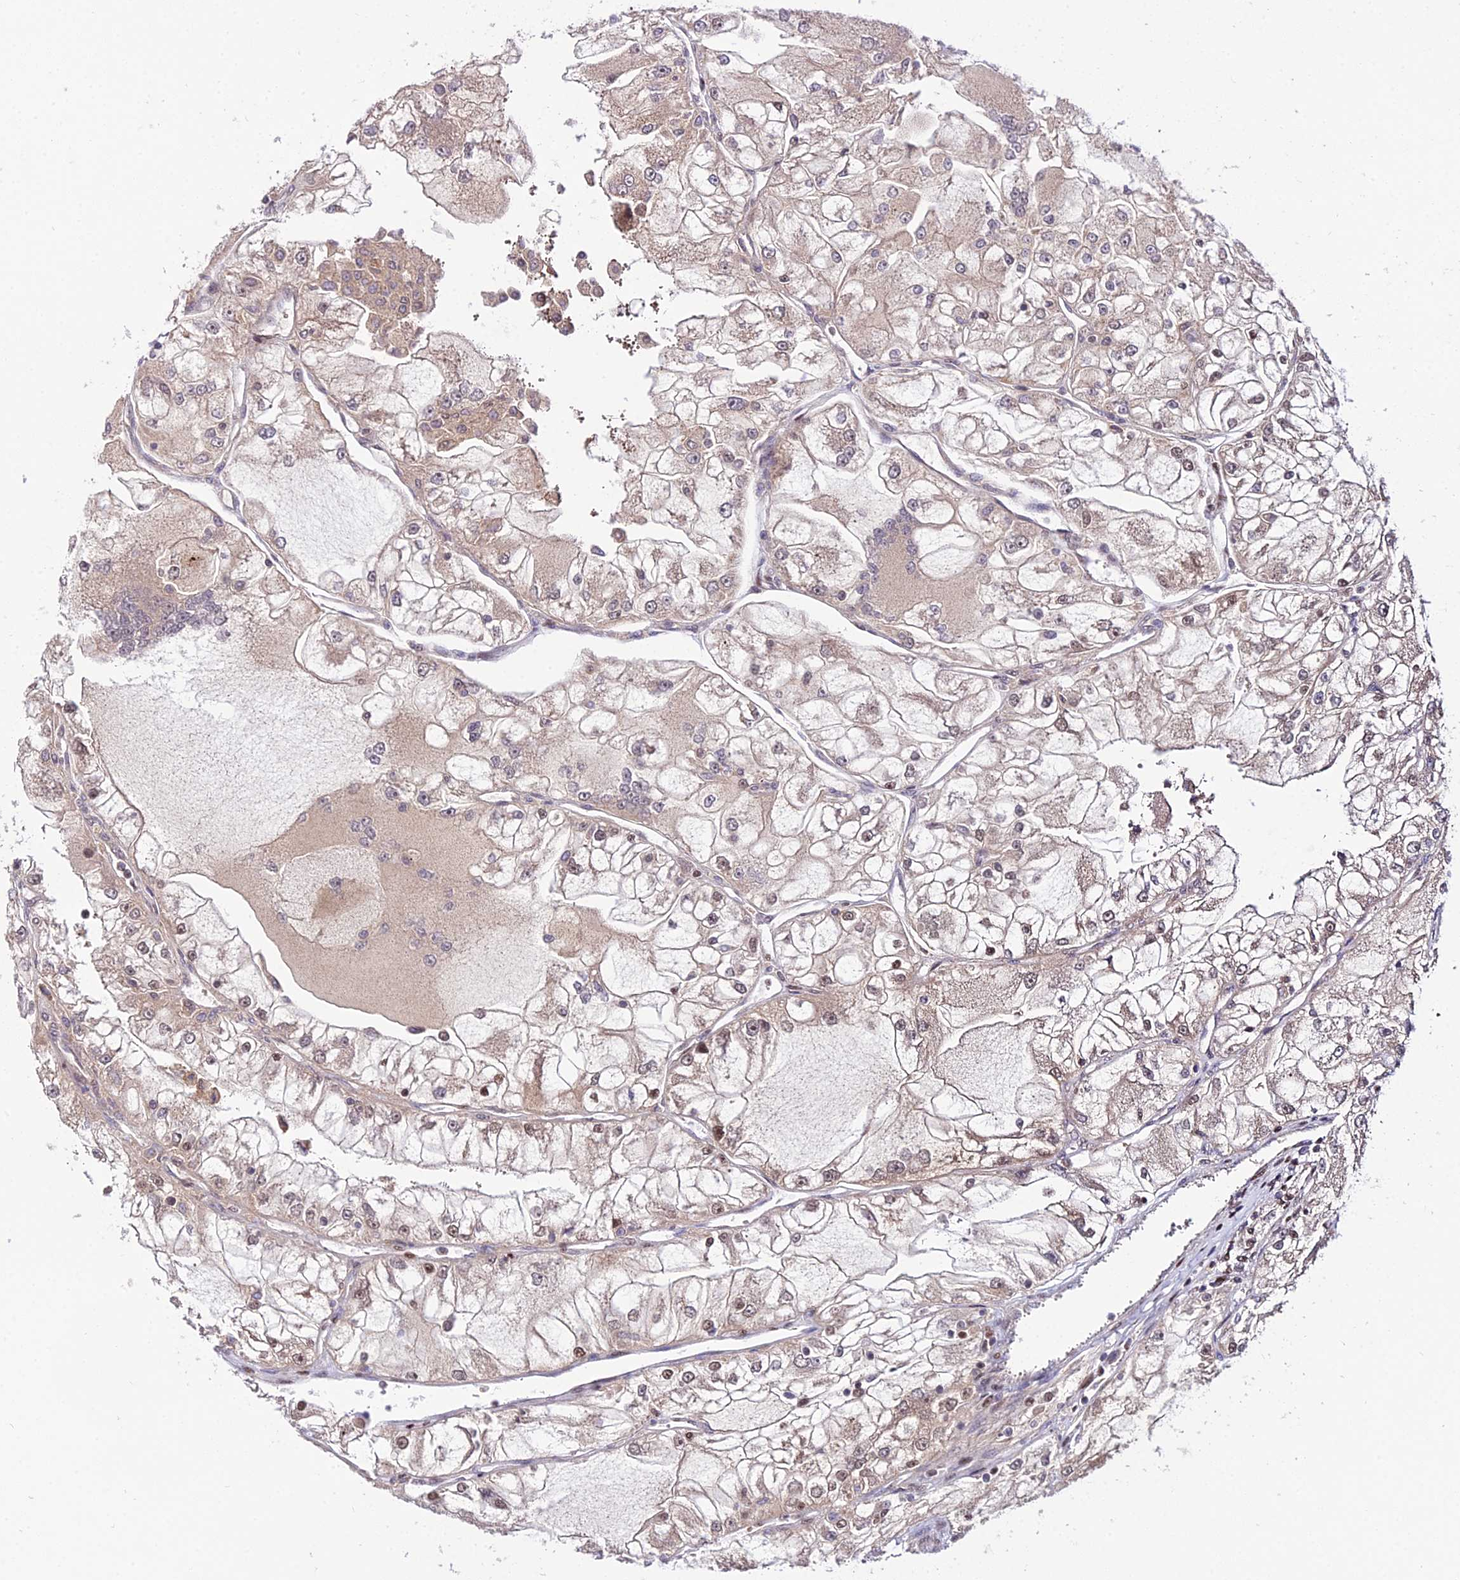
{"staining": {"intensity": "weak", "quantity": "25%-75%", "location": "nuclear"}, "tissue": "renal cancer", "cell_type": "Tumor cells", "image_type": "cancer", "snomed": [{"axis": "morphology", "description": "Adenocarcinoma, NOS"}, {"axis": "topography", "description": "Kidney"}], "caption": "DAB (3,3'-diaminobenzidine) immunohistochemical staining of adenocarcinoma (renal) shows weak nuclear protein positivity in about 25%-75% of tumor cells. Ihc stains the protein of interest in brown and the nuclei are stained blue.", "gene": "CIB3", "patient": {"sex": "female", "age": 72}}